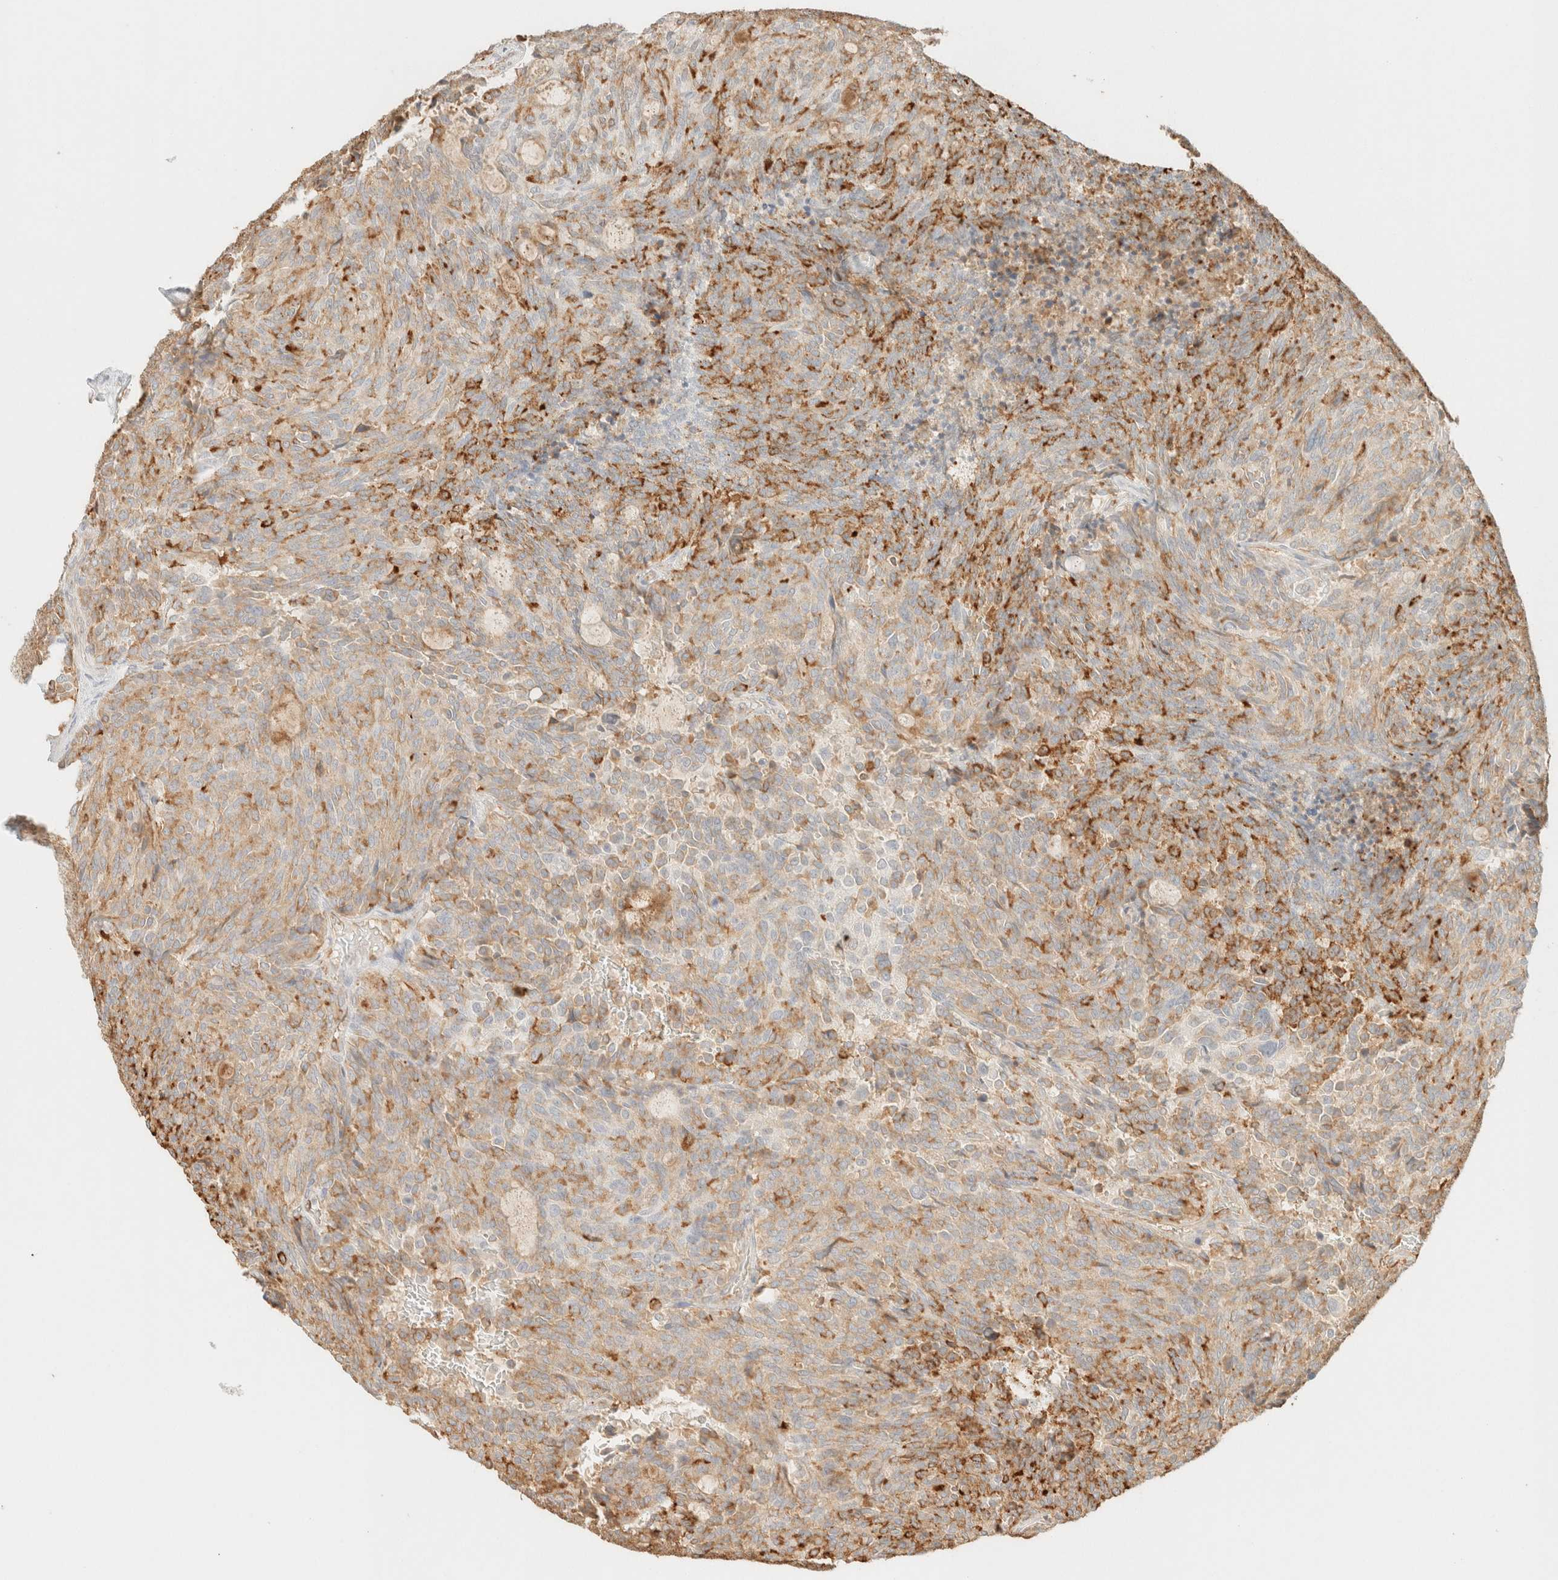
{"staining": {"intensity": "moderate", "quantity": ">75%", "location": "cytoplasmic/membranous"}, "tissue": "carcinoid", "cell_type": "Tumor cells", "image_type": "cancer", "snomed": [{"axis": "morphology", "description": "Carcinoid, malignant, NOS"}, {"axis": "topography", "description": "Pancreas"}], "caption": "Immunohistochemistry staining of carcinoid, which exhibits medium levels of moderate cytoplasmic/membranous staining in about >75% of tumor cells indicating moderate cytoplasmic/membranous protein expression. The staining was performed using DAB (brown) for protein detection and nuclei were counterstained in hematoxylin (blue).", "gene": "SPARCL1", "patient": {"sex": "female", "age": 54}}